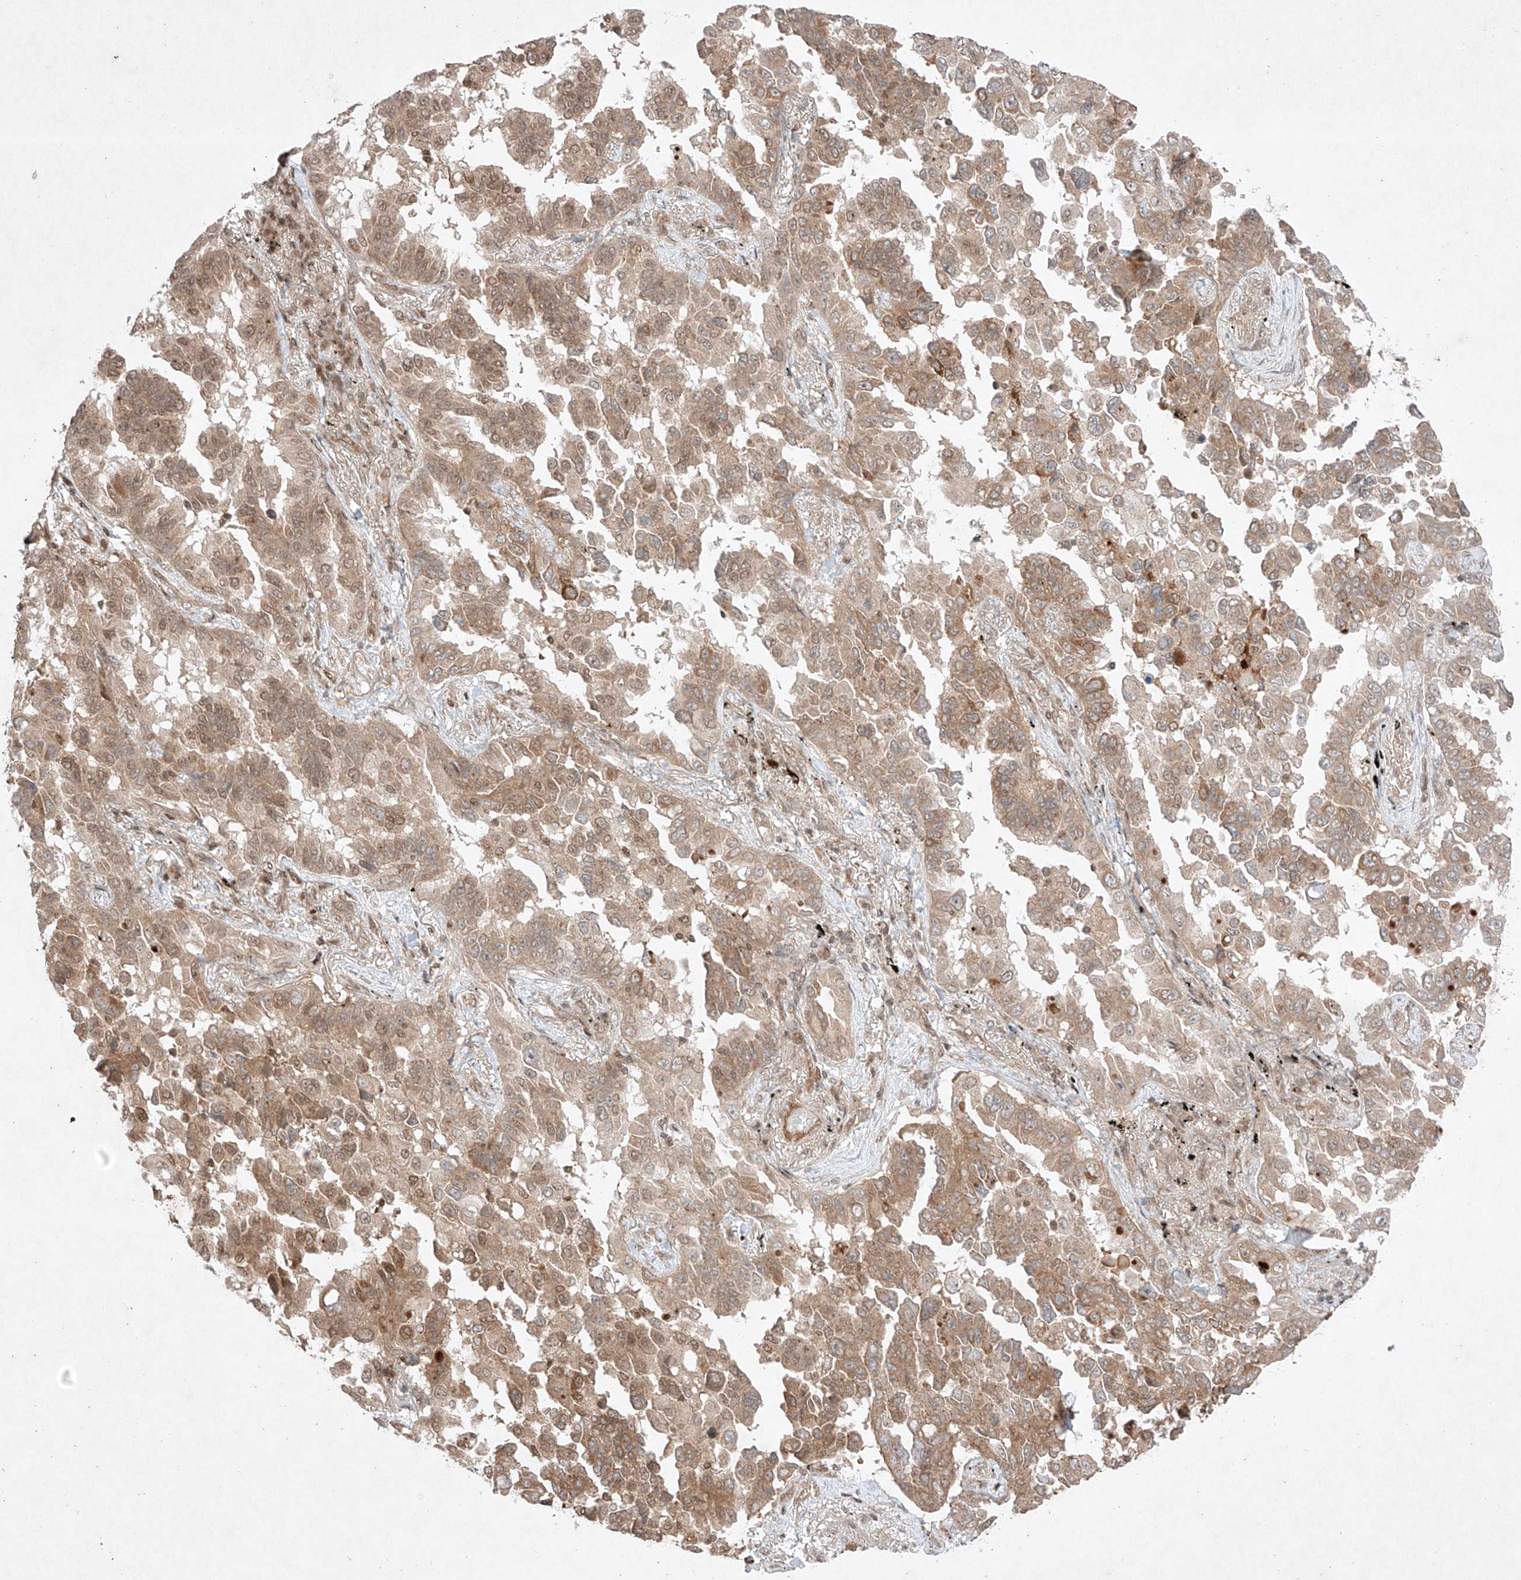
{"staining": {"intensity": "moderate", "quantity": "25%-75%", "location": "cytoplasmic/membranous,nuclear"}, "tissue": "lung cancer", "cell_type": "Tumor cells", "image_type": "cancer", "snomed": [{"axis": "morphology", "description": "Adenocarcinoma, NOS"}, {"axis": "topography", "description": "Lung"}], "caption": "About 25%-75% of tumor cells in lung cancer (adenocarcinoma) exhibit moderate cytoplasmic/membranous and nuclear protein staining as visualized by brown immunohistochemical staining.", "gene": "RNF31", "patient": {"sex": "female", "age": 67}}